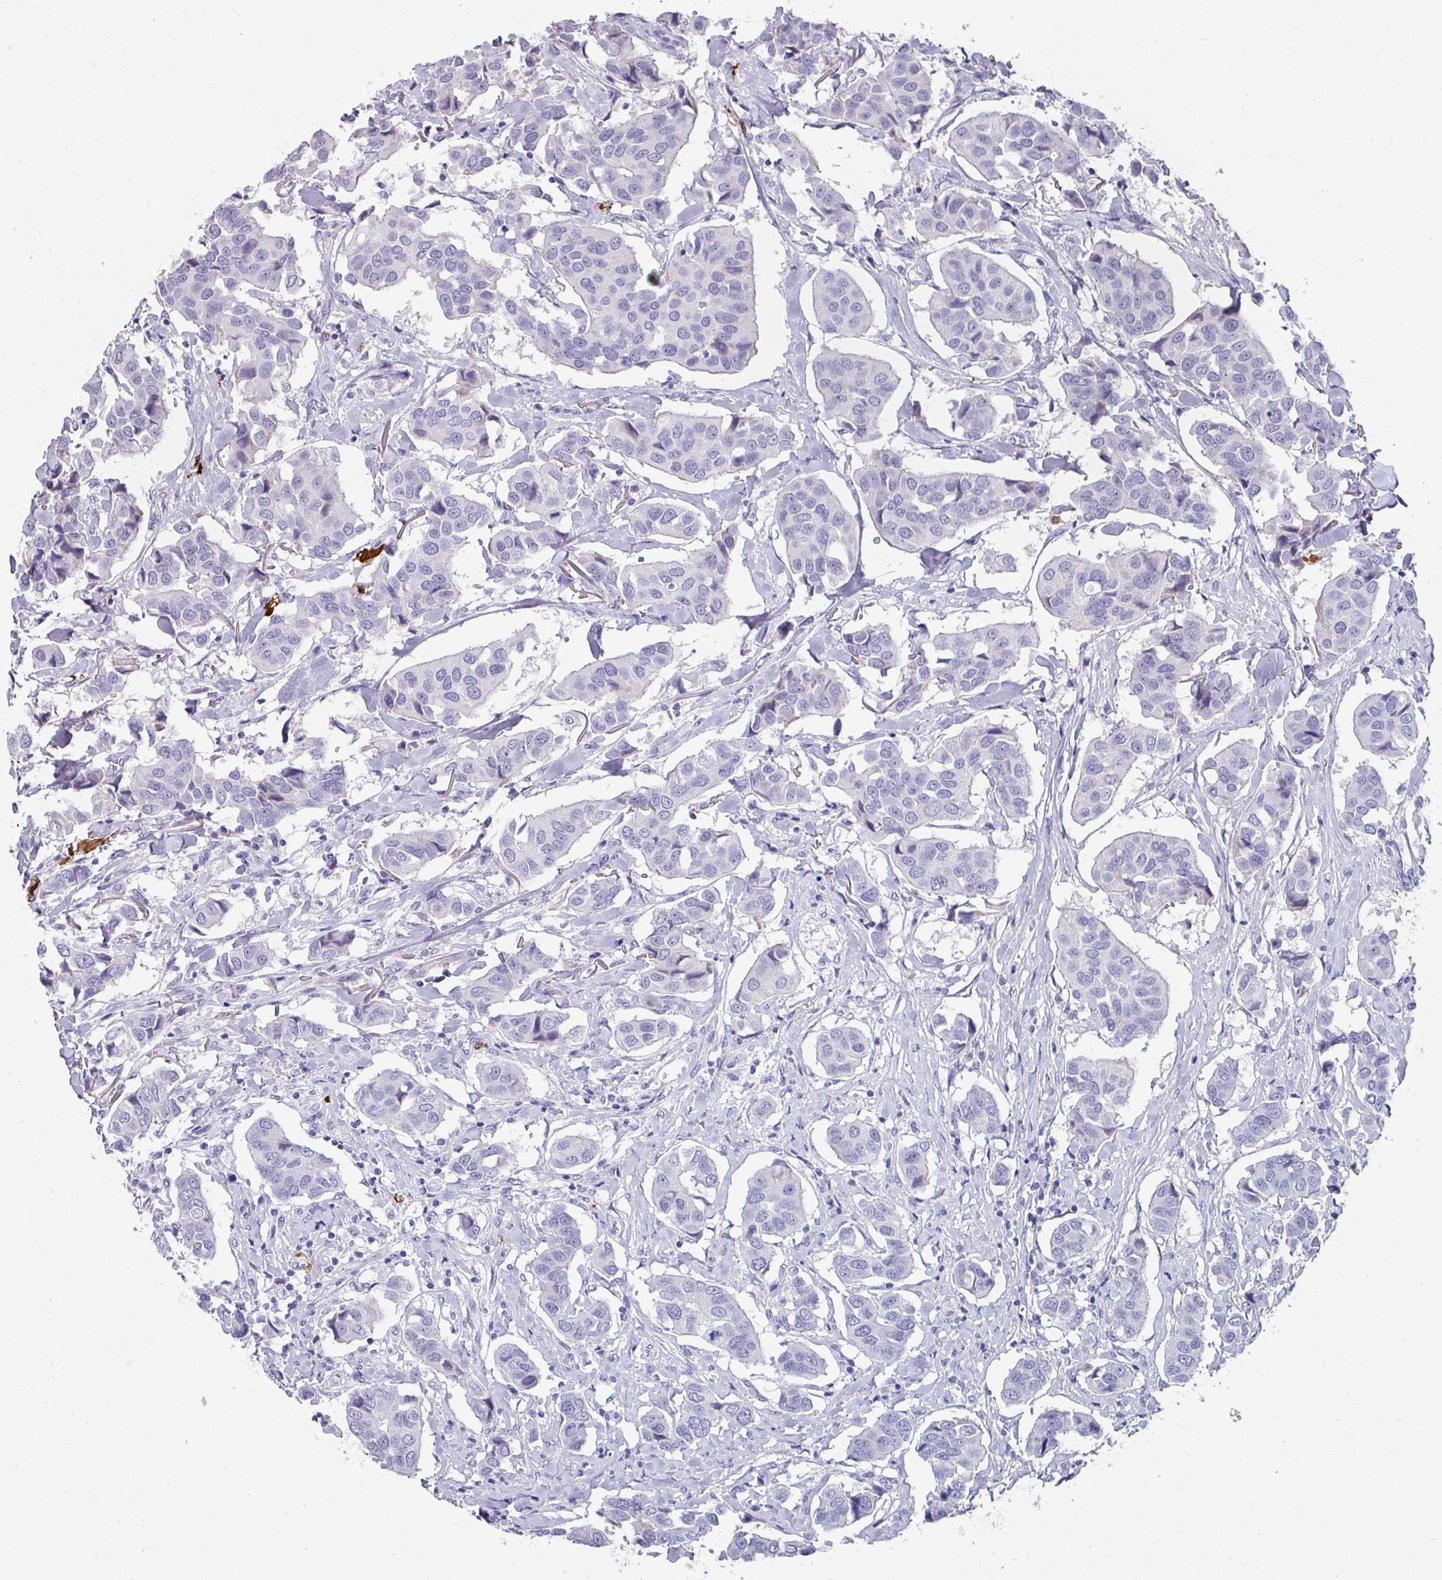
{"staining": {"intensity": "negative", "quantity": "none", "location": "none"}, "tissue": "breast cancer", "cell_type": "Tumor cells", "image_type": "cancer", "snomed": [{"axis": "morphology", "description": "Duct carcinoma"}, {"axis": "topography", "description": "Breast"}], "caption": "DAB (3,3'-diaminobenzidine) immunohistochemical staining of human breast cancer (invasive ductal carcinoma) reveals no significant positivity in tumor cells.", "gene": "PEX10", "patient": {"sex": "female", "age": 80}}